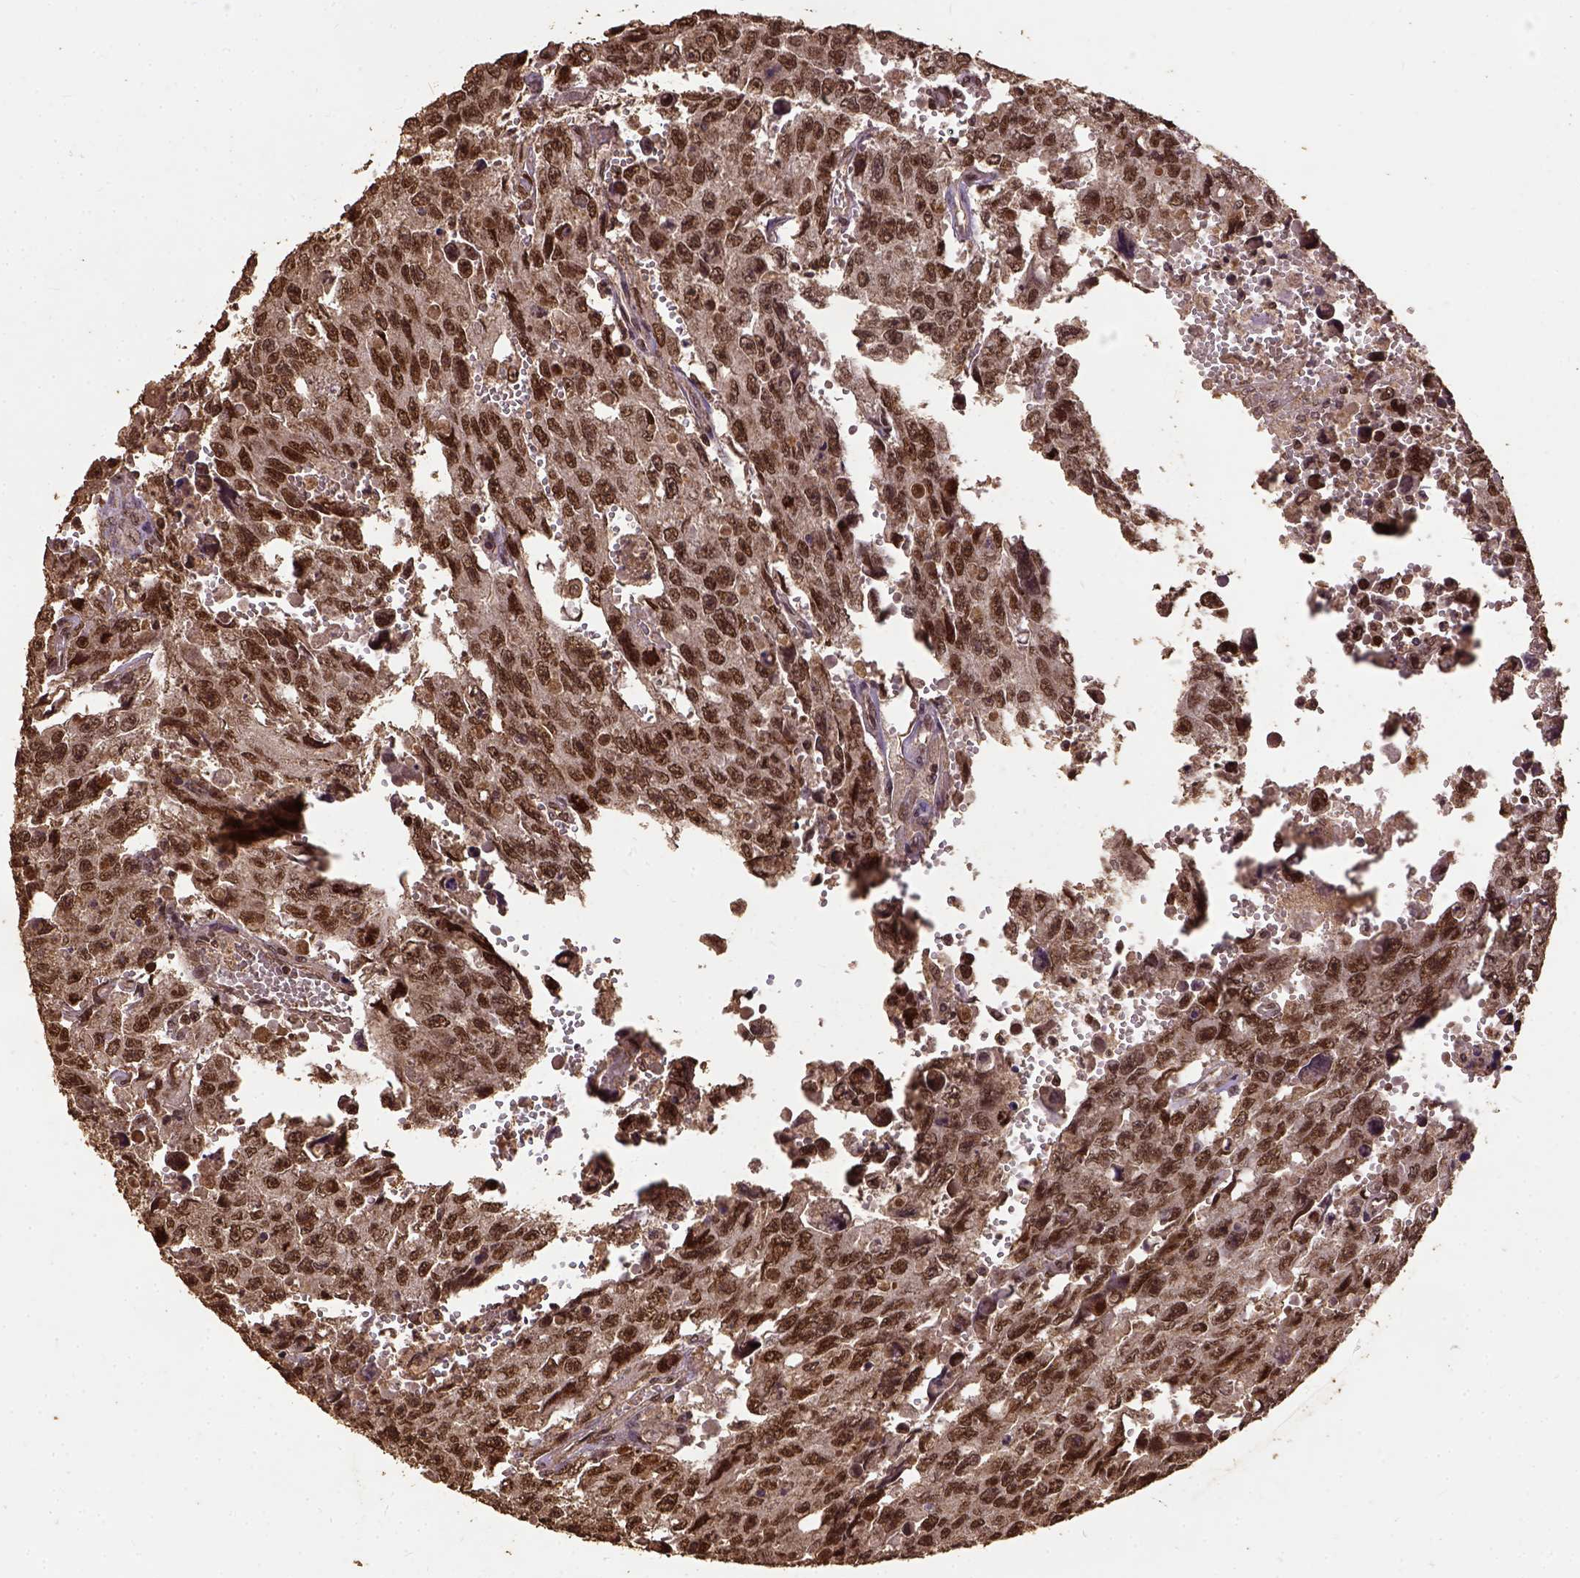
{"staining": {"intensity": "moderate", "quantity": ">75%", "location": "nuclear"}, "tissue": "testis cancer", "cell_type": "Tumor cells", "image_type": "cancer", "snomed": [{"axis": "morphology", "description": "Seminoma, NOS"}, {"axis": "topography", "description": "Testis"}], "caption": "There is medium levels of moderate nuclear positivity in tumor cells of testis seminoma, as demonstrated by immunohistochemical staining (brown color).", "gene": "NACC1", "patient": {"sex": "male", "age": 26}}